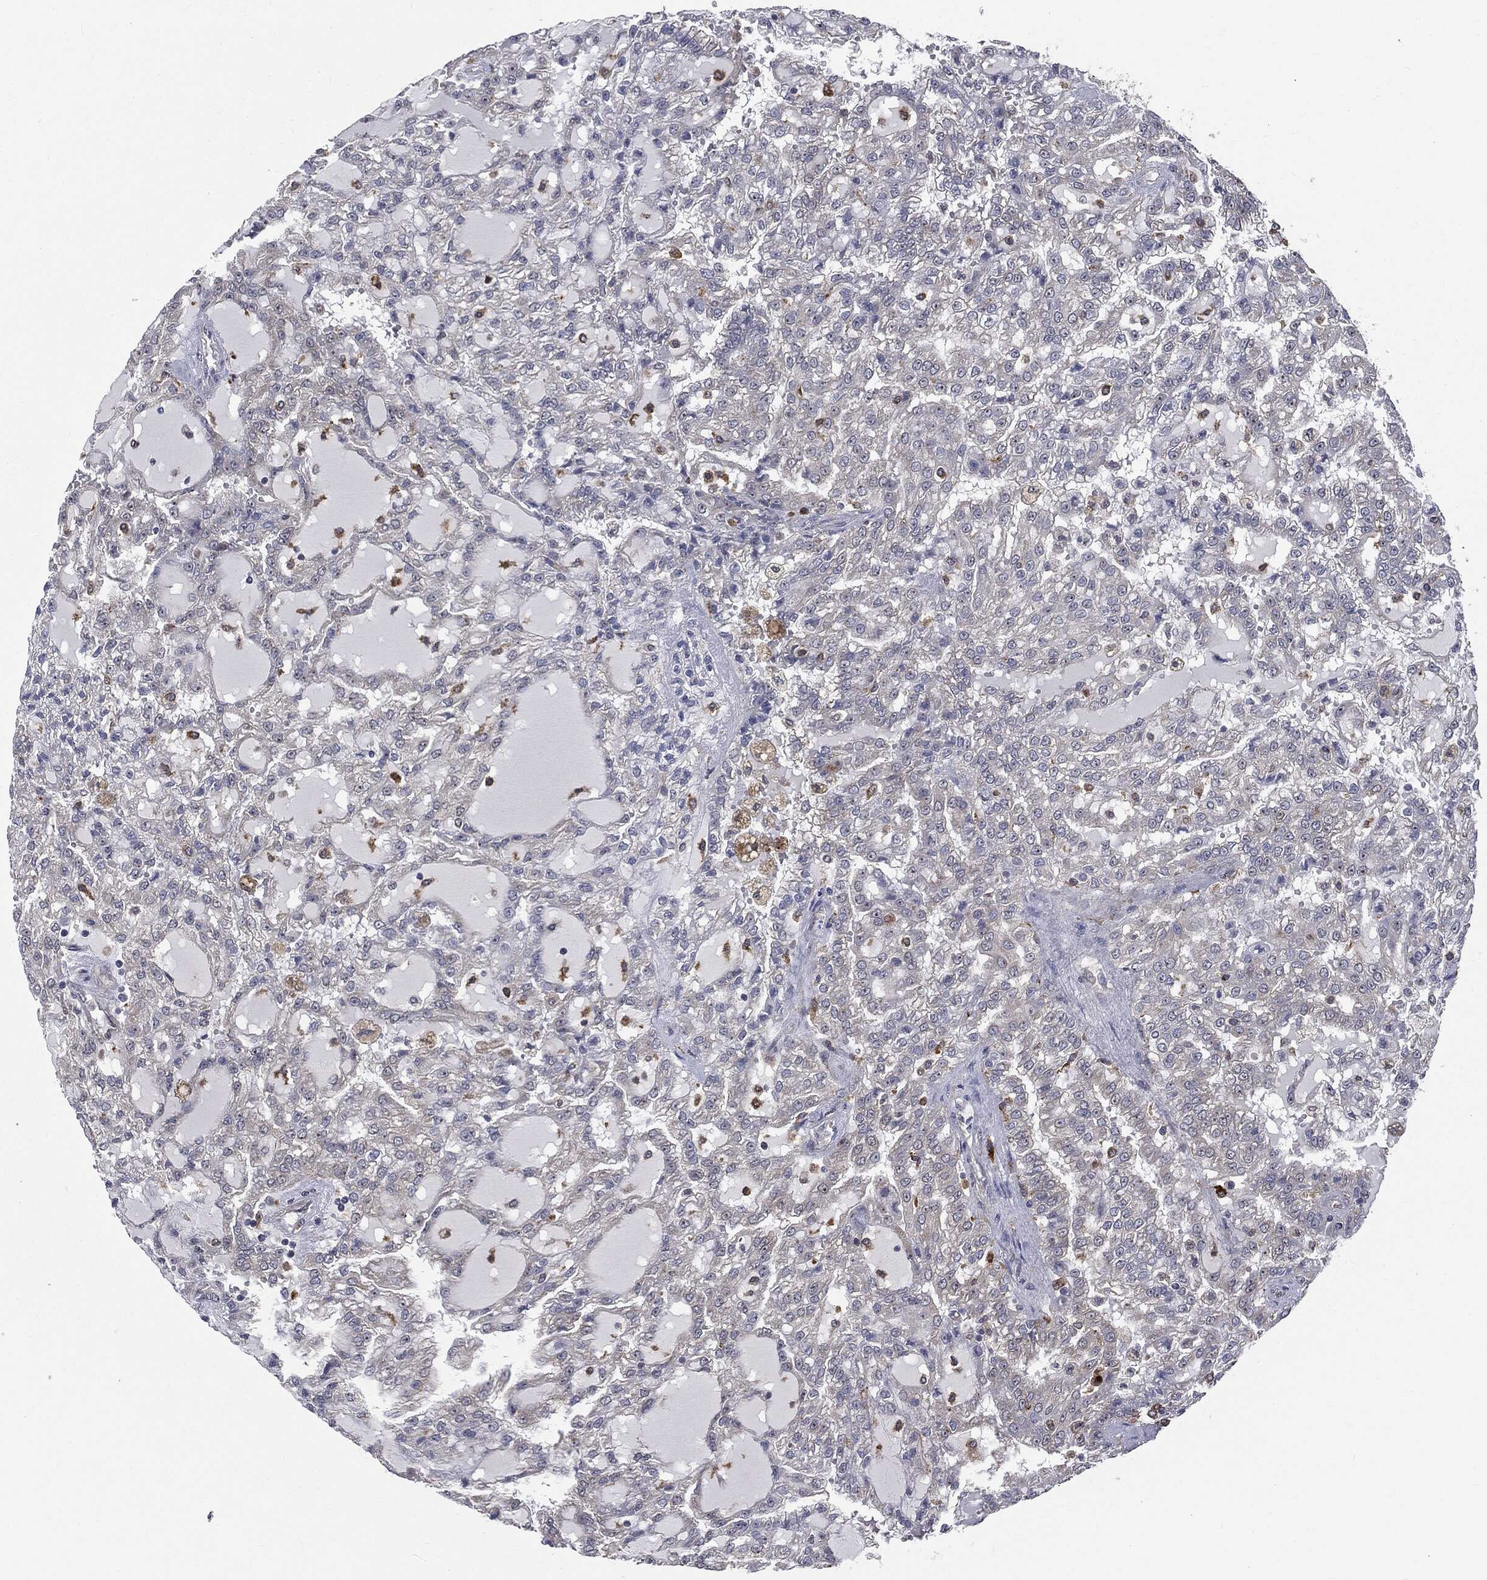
{"staining": {"intensity": "negative", "quantity": "none", "location": "none"}, "tissue": "renal cancer", "cell_type": "Tumor cells", "image_type": "cancer", "snomed": [{"axis": "morphology", "description": "Adenocarcinoma, NOS"}, {"axis": "topography", "description": "Kidney"}], "caption": "IHC of human adenocarcinoma (renal) shows no expression in tumor cells.", "gene": "TRMT1L", "patient": {"sex": "male", "age": 63}}